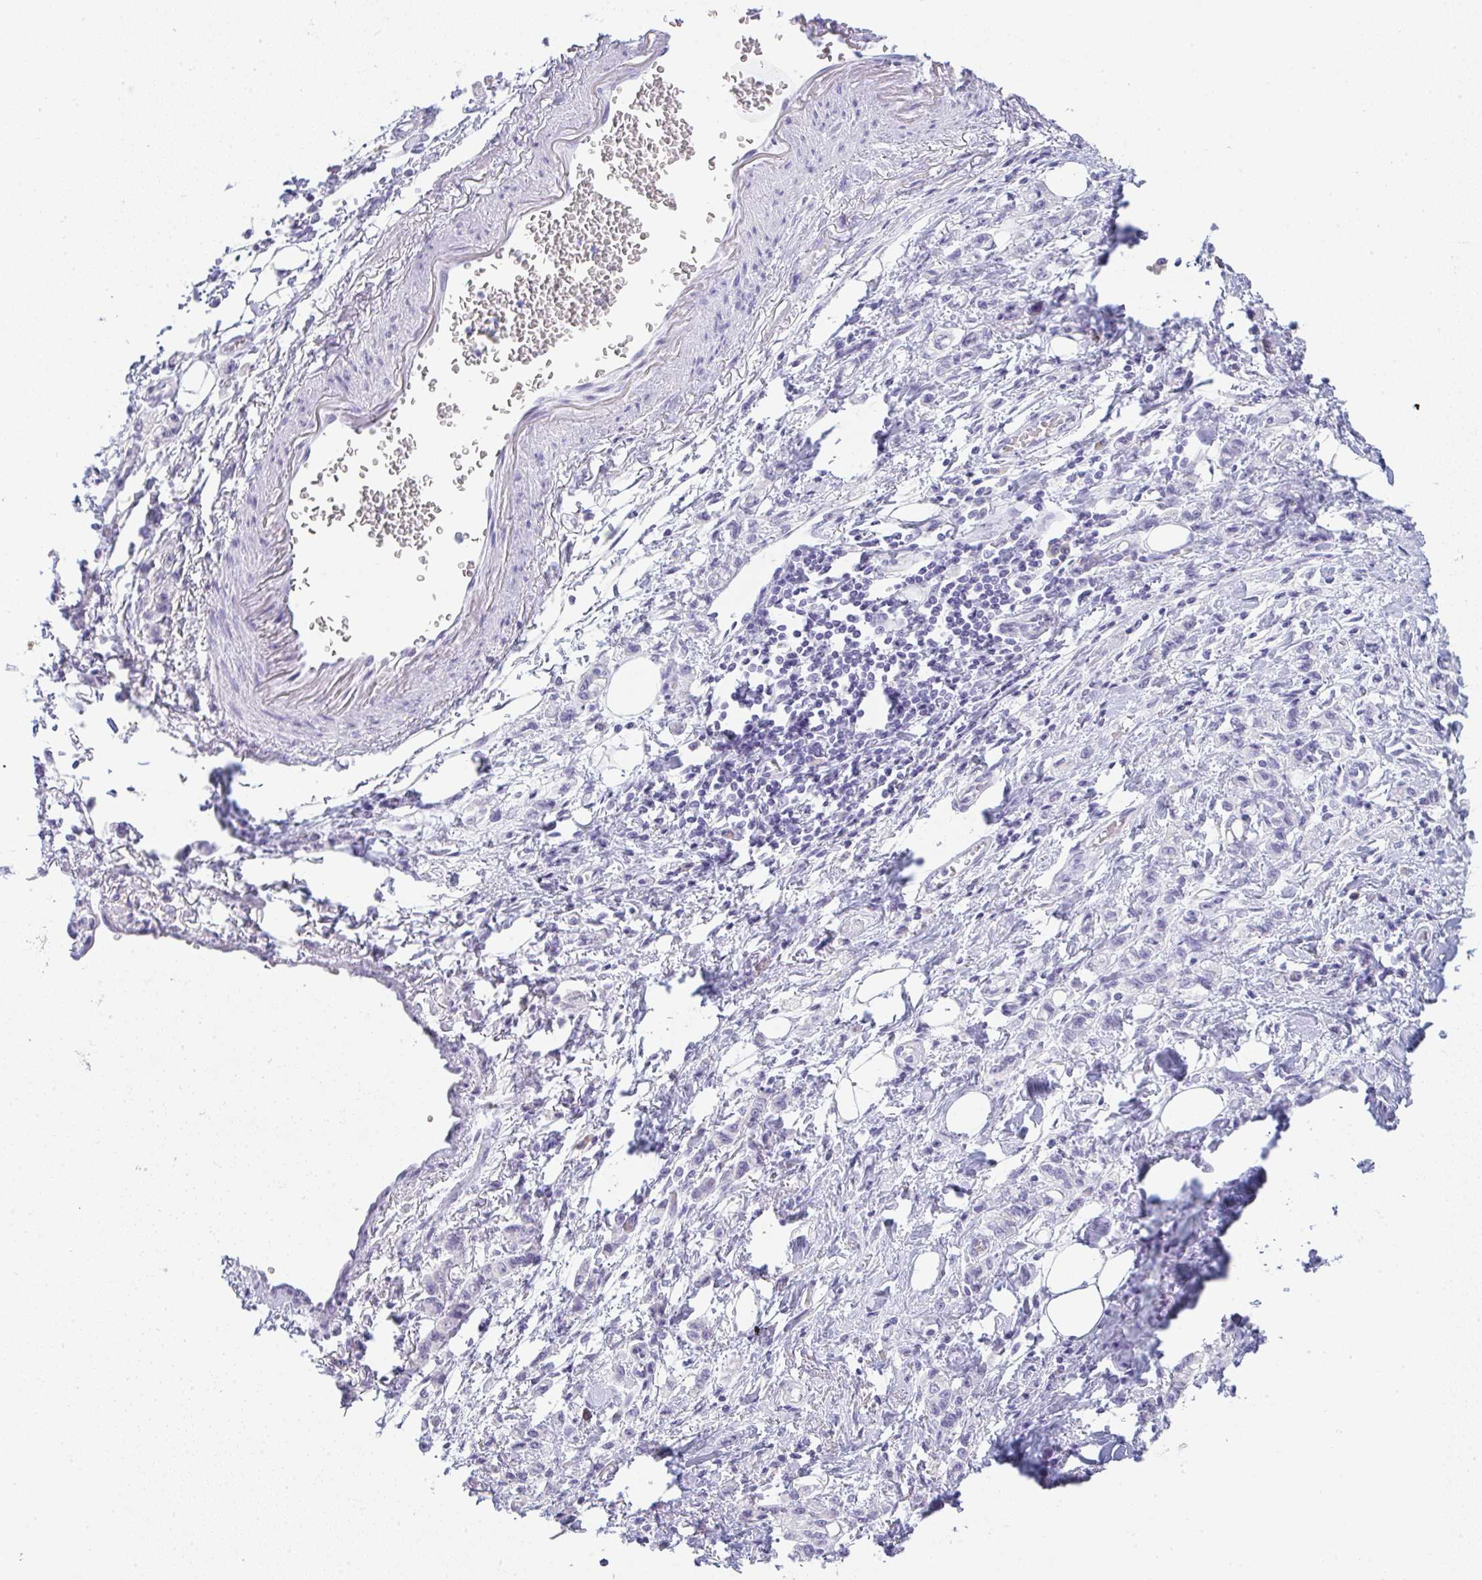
{"staining": {"intensity": "negative", "quantity": "none", "location": "none"}, "tissue": "stomach cancer", "cell_type": "Tumor cells", "image_type": "cancer", "snomed": [{"axis": "morphology", "description": "Adenocarcinoma, NOS"}, {"axis": "topography", "description": "Stomach"}], "caption": "Stomach cancer (adenocarcinoma) was stained to show a protein in brown. There is no significant expression in tumor cells.", "gene": "LPAR4", "patient": {"sex": "male", "age": 77}}